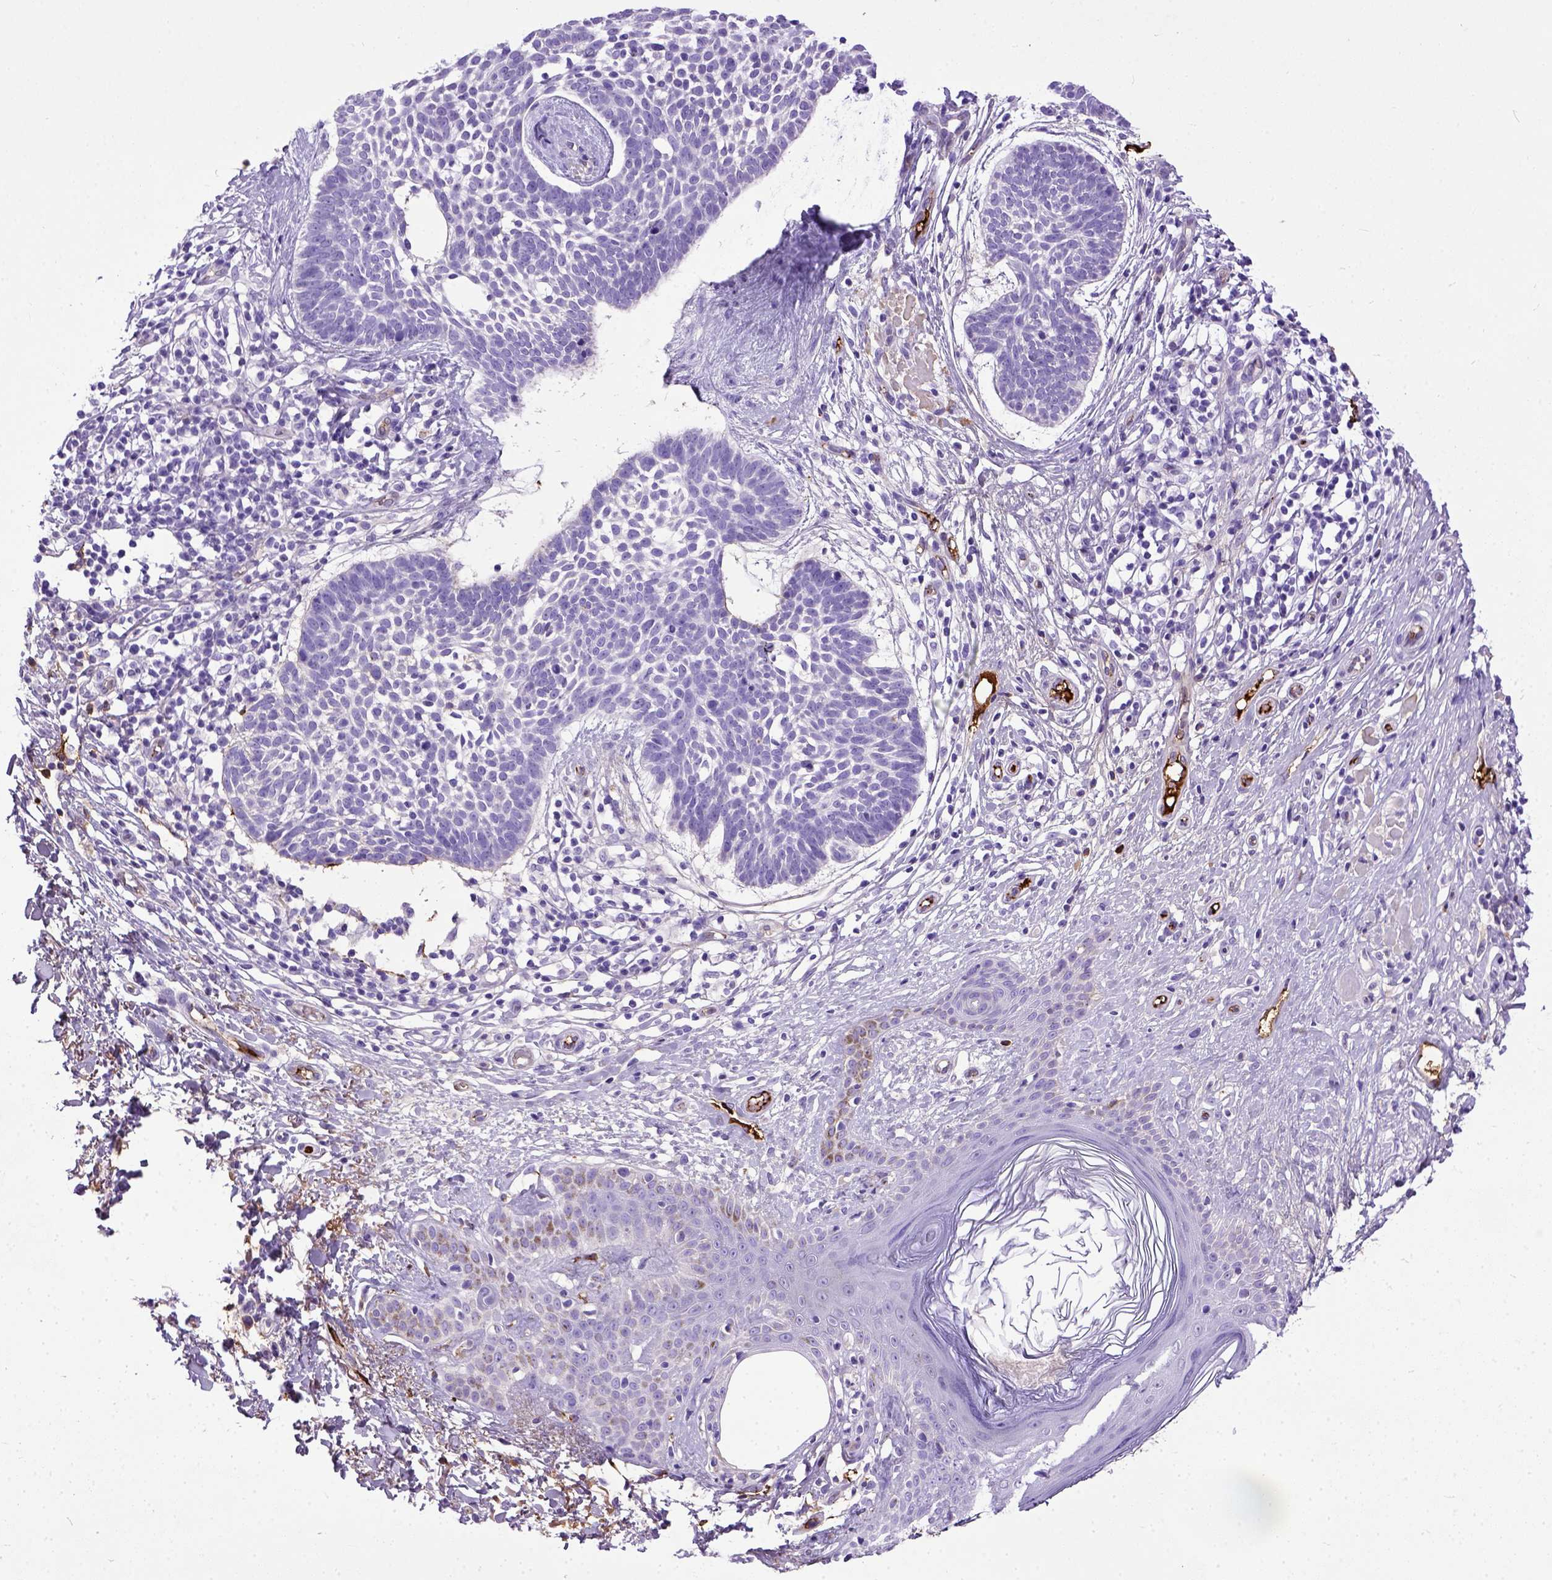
{"staining": {"intensity": "negative", "quantity": "none", "location": "none"}, "tissue": "skin cancer", "cell_type": "Tumor cells", "image_type": "cancer", "snomed": [{"axis": "morphology", "description": "Basal cell carcinoma"}, {"axis": "topography", "description": "Skin"}], "caption": "This is an immunohistochemistry micrograph of human skin cancer. There is no expression in tumor cells.", "gene": "ADAMTS8", "patient": {"sex": "male", "age": 85}}